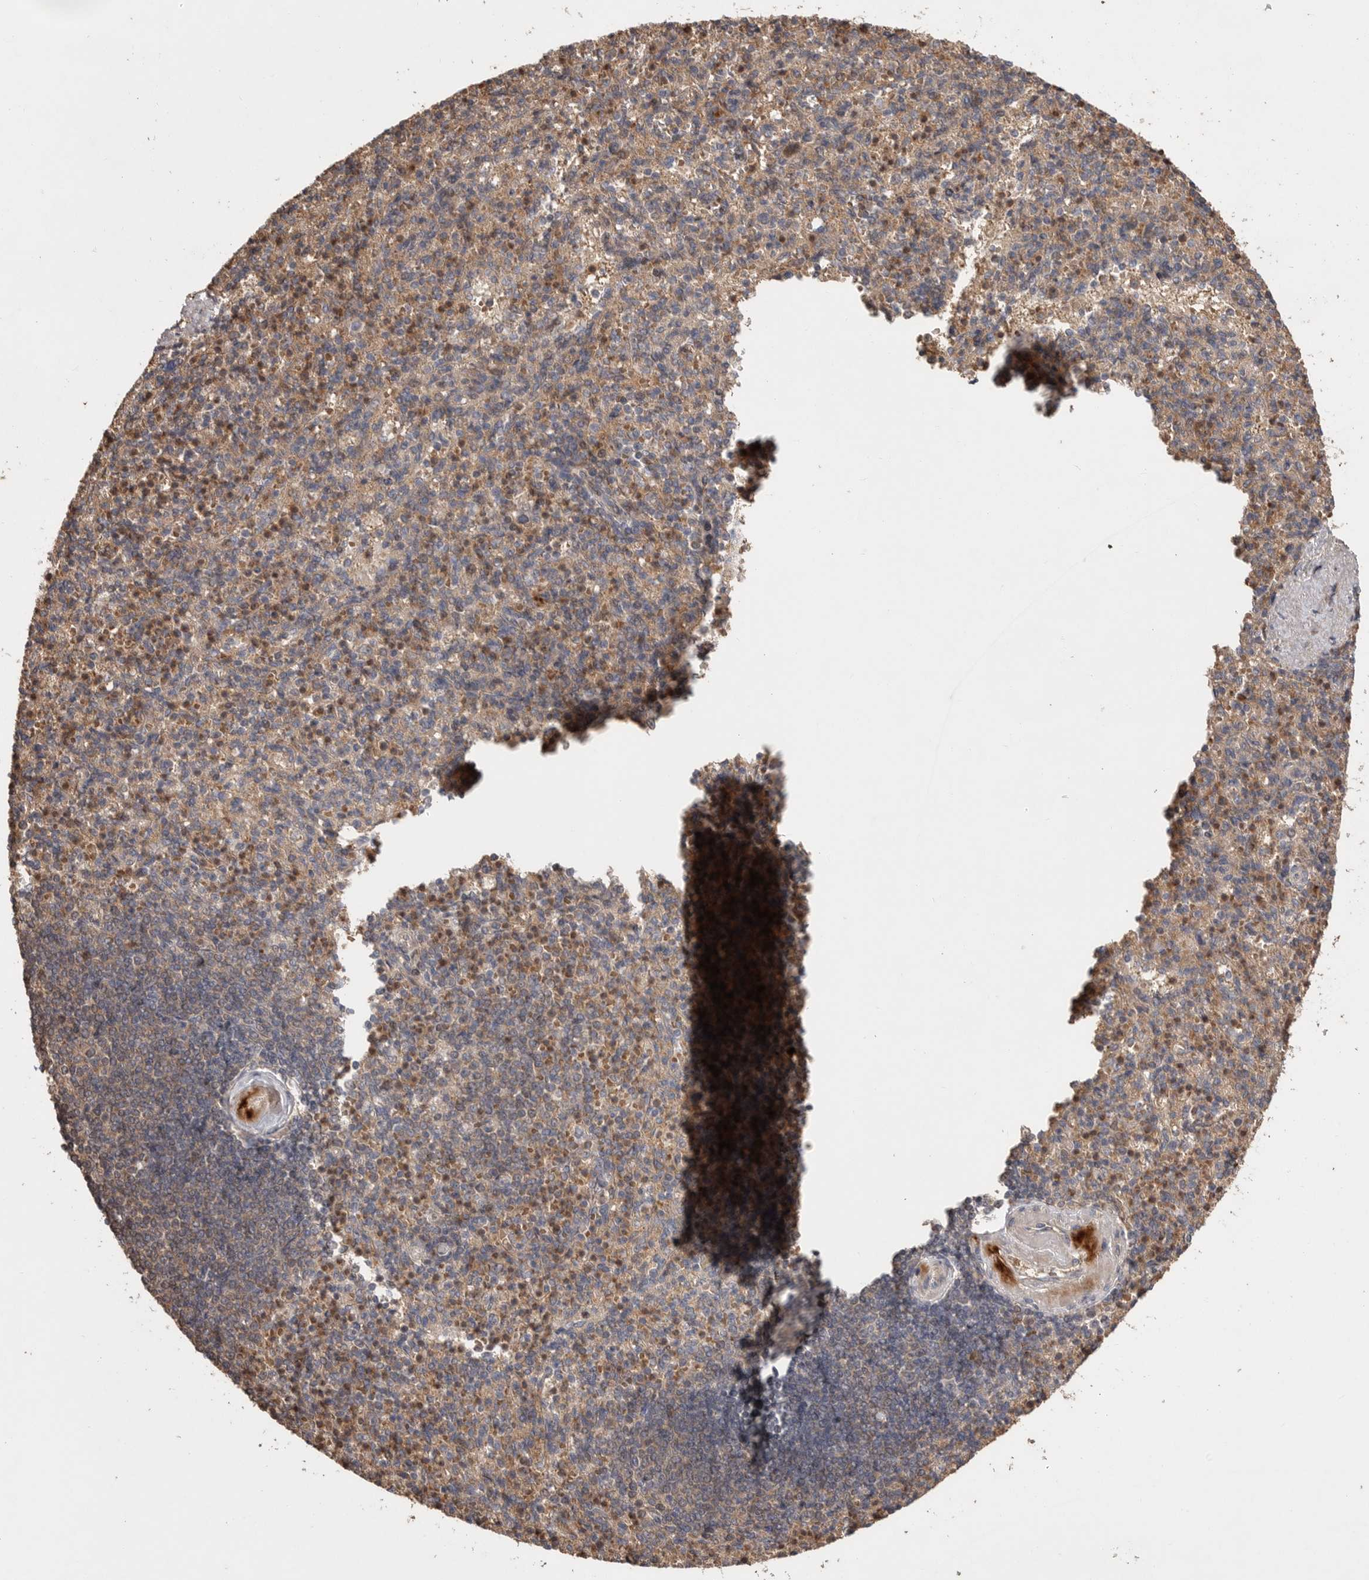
{"staining": {"intensity": "moderate", "quantity": "25%-75%", "location": "cytoplasmic/membranous"}, "tissue": "spleen", "cell_type": "Cells in red pulp", "image_type": "normal", "snomed": [{"axis": "morphology", "description": "Normal tissue, NOS"}, {"axis": "topography", "description": "Spleen"}], "caption": "The immunohistochemical stain highlights moderate cytoplasmic/membranous positivity in cells in red pulp of unremarkable spleen.", "gene": "VN1R4", "patient": {"sex": "female", "age": 74}}